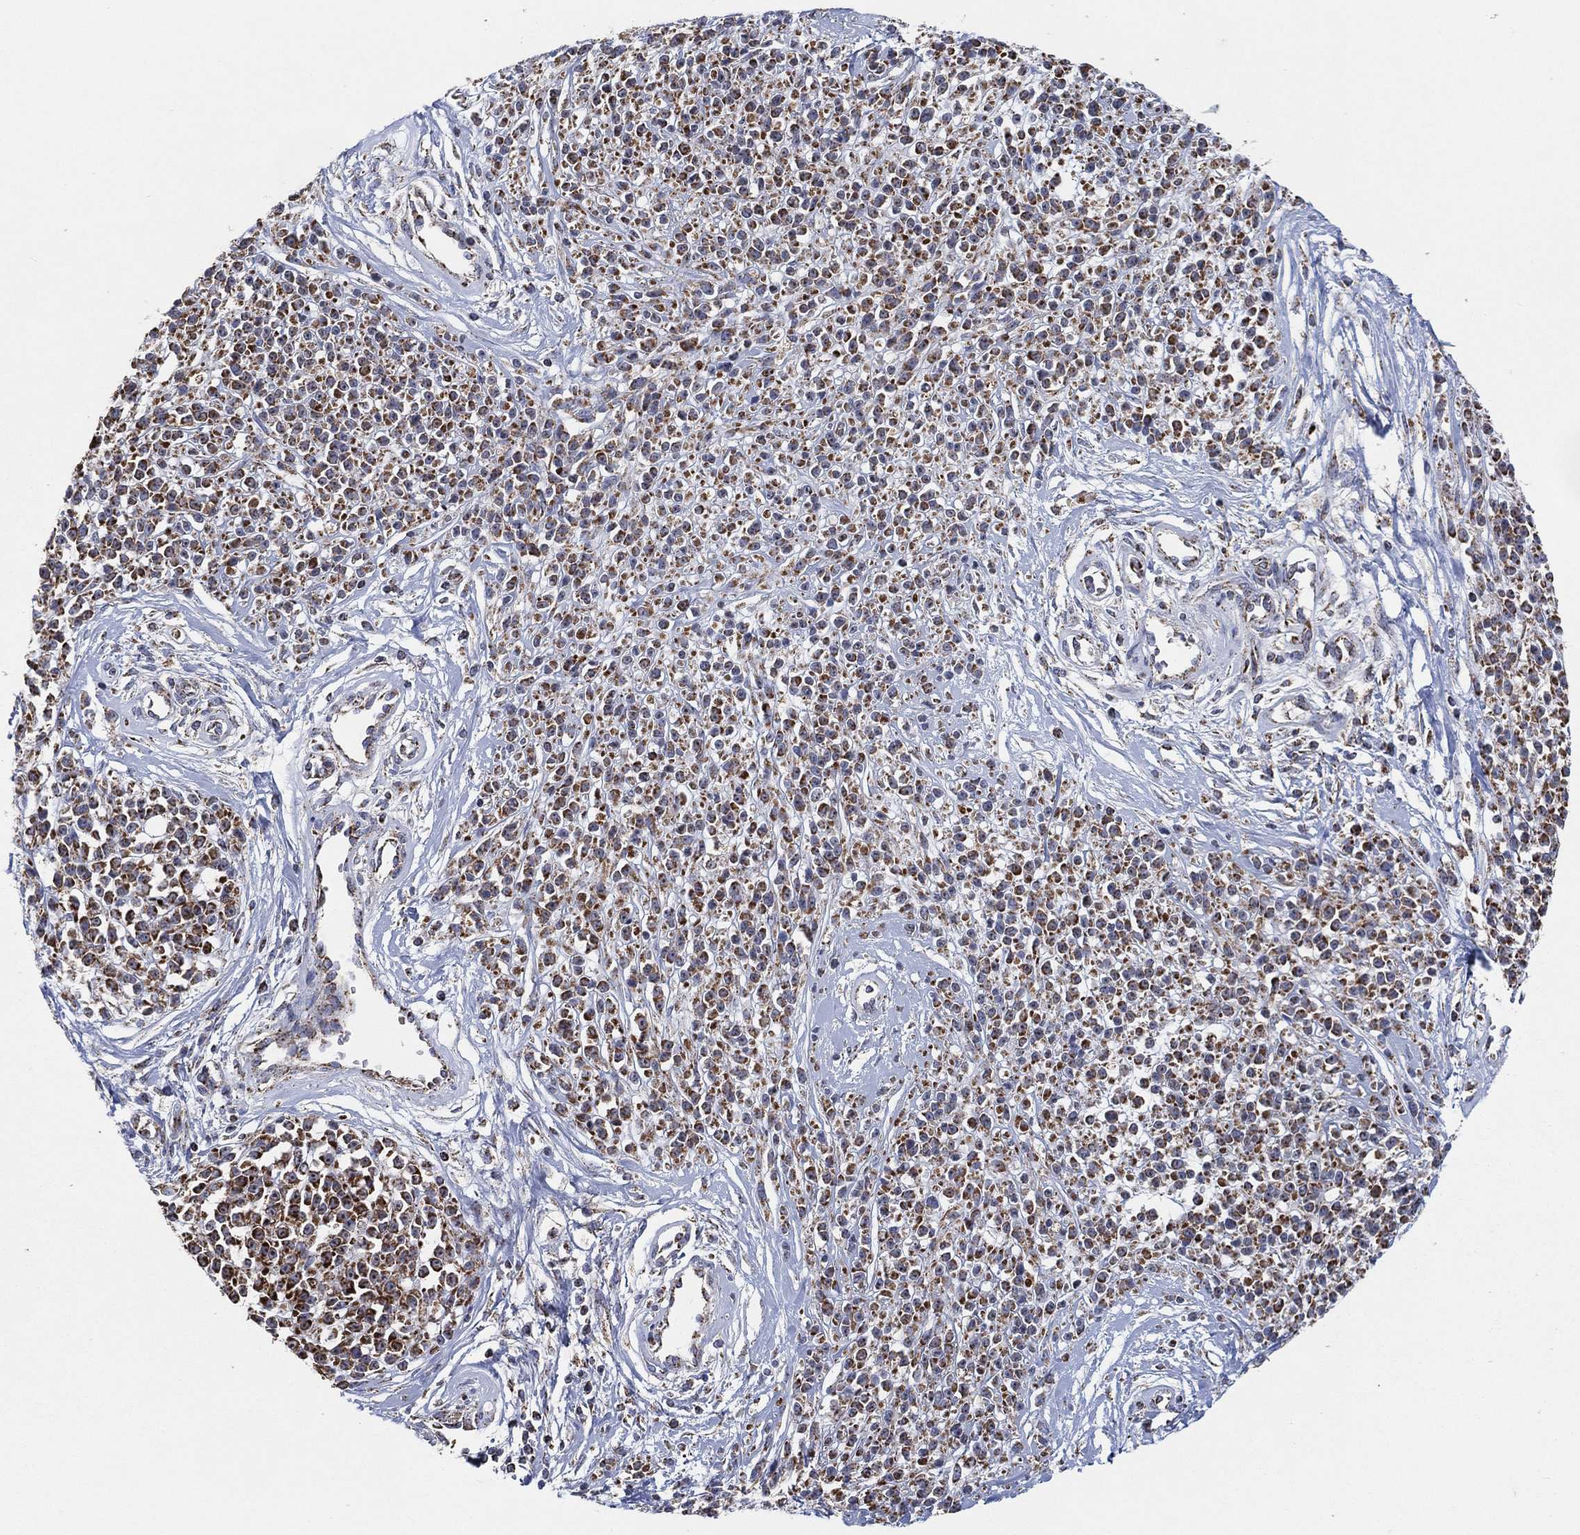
{"staining": {"intensity": "strong", "quantity": ">75%", "location": "cytoplasmic/membranous"}, "tissue": "melanoma", "cell_type": "Tumor cells", "image_type": "cancer", "snomed": [{"axis": "morphology", "description": "Malignant melanoma, NOS"}, {"axis": "topography", "description": "Skin"}, {"axis": "topography", "description": "Skin of trunk"}], "caption": "A photomicrograph showing strong cytoplasmic/membranous staining in approximately >75% of tumor cells in malignant melanoma, as visualized by brown immunohistochemical staining.", "gene": "GCAT", "patient": {"sex": "male", "age": 74}}